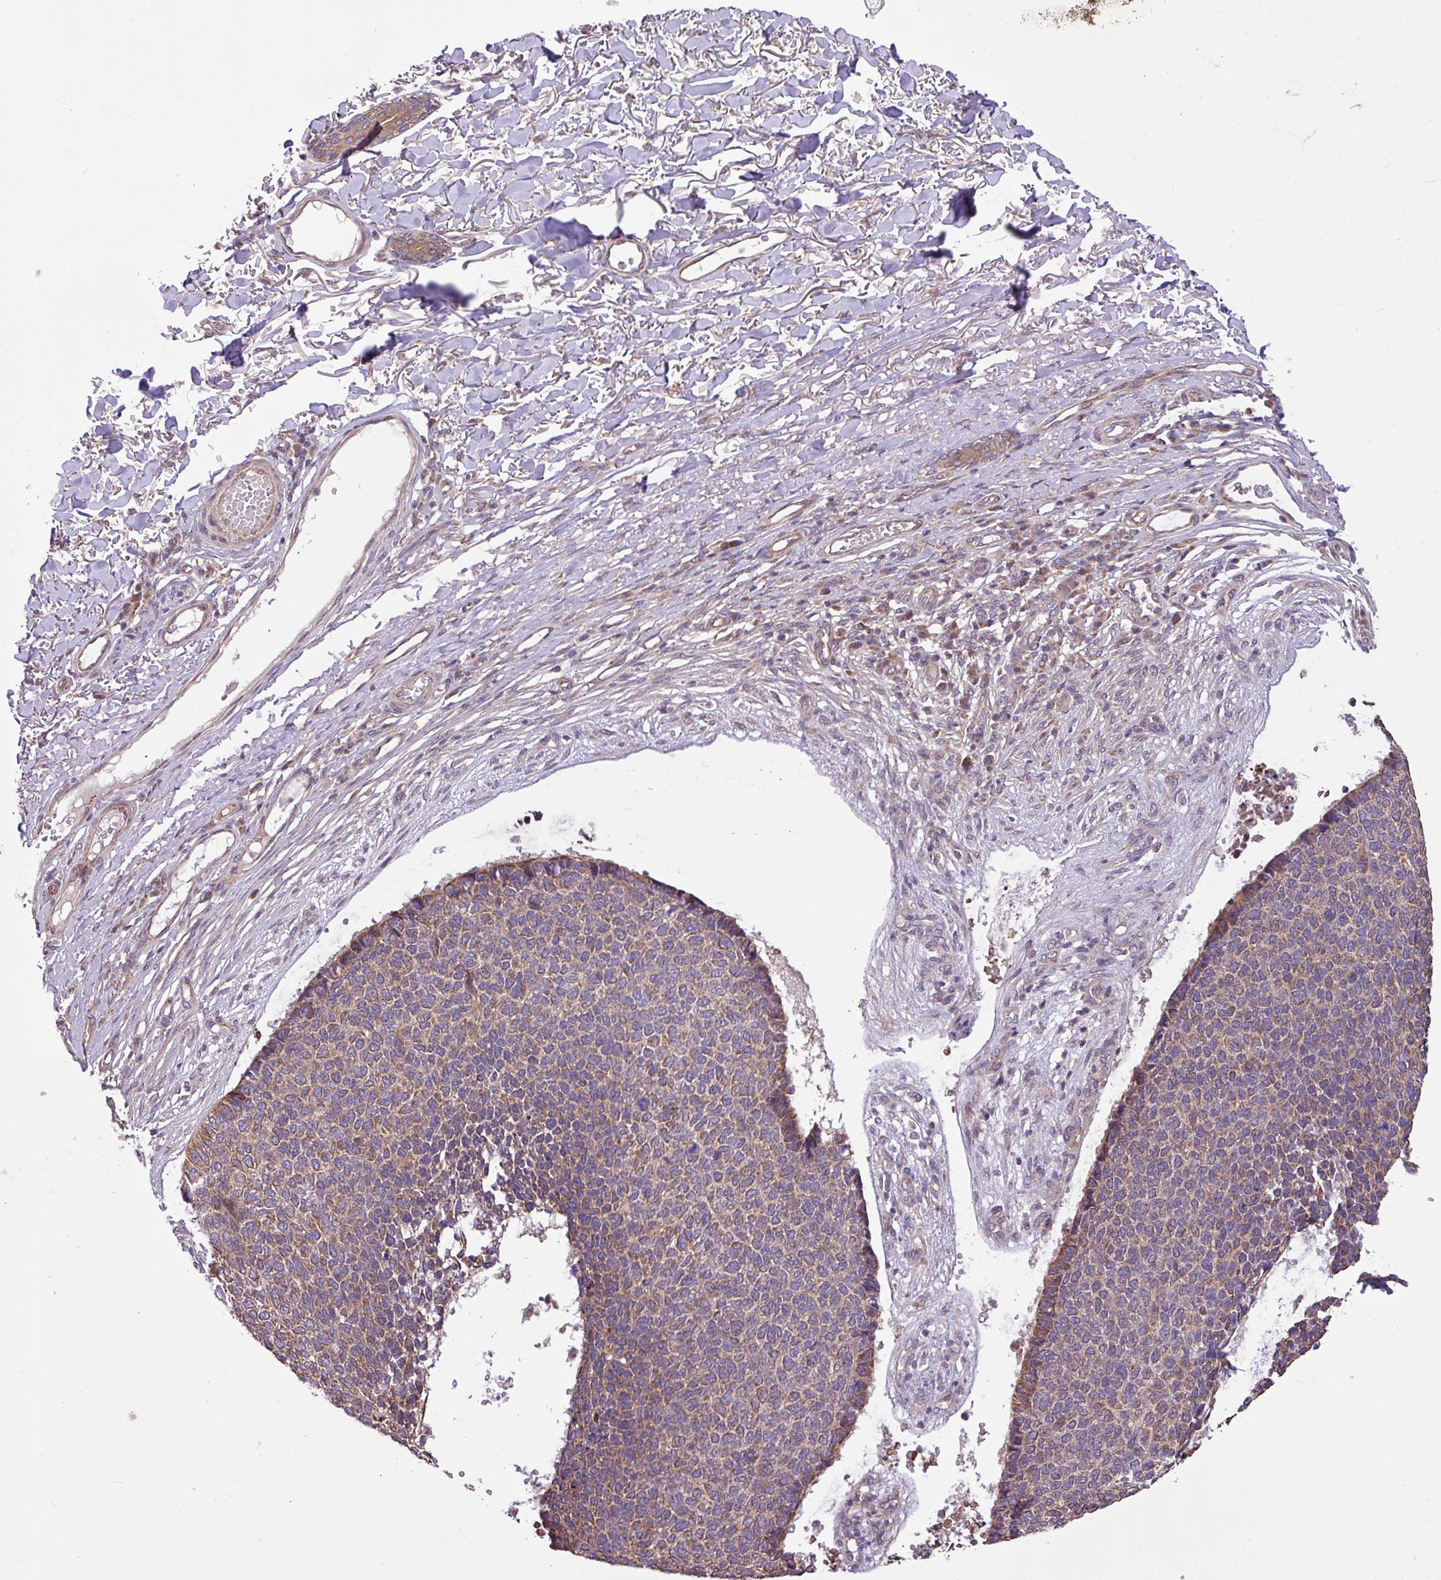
{"staining": {"intensity": "weak", "quantity": ">75%", "location": "cytoplasmic/membranous"}, "tissue": "skin cancer", "cell_type": "Tumor cells", "image_type": "cancer", "snomed": [{"axis": "morphology", "description": "Basal cell carcinoma"}, {"axis": "topography", "description": "Skin"}], "caption": "DAB immunohistochemical staining of skin basal cell carcinoma displays weak cytoplasmic/membranous protein positivity in approximately >75% of tumor cells.", "gene": "TIMM10B", "patient": {"sex": "female", "age": 84}}